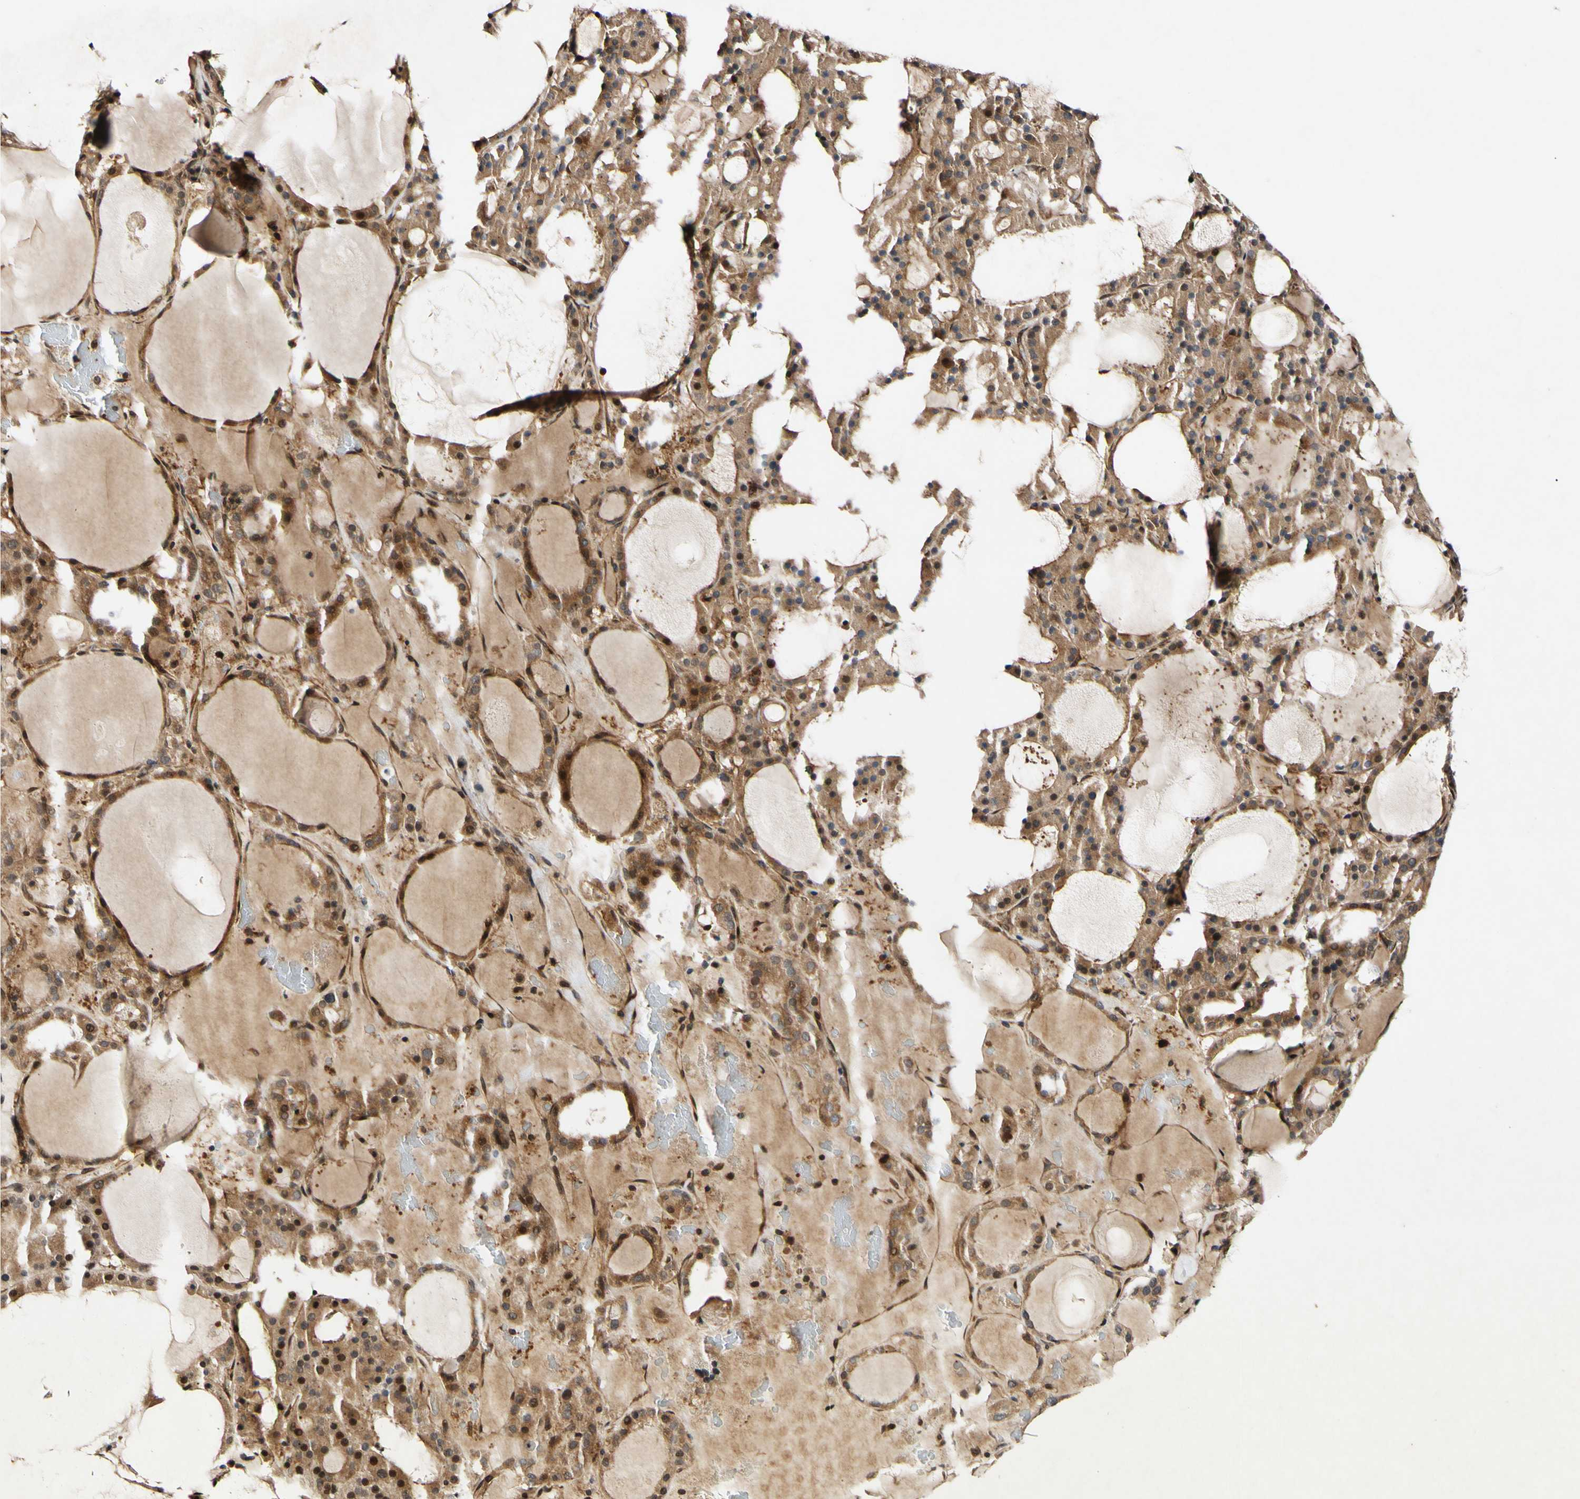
{"staining": {"intensity": "moderate", "quantity": ">75%", "location": "cytoplasmic/membranous"}, "tissue": "thyroid gland", "cell_type": "Glandular cells", "image_type": "normal", "snomed": [{"axis": "morphology", "description": "Normal tissue, NOS"}, {"axis": "morphology", "description": "Carcinoma, NOS"}, {"axis": "topography", "description": "Thyroid gland"}], "caption": "Immunohistochemical staining of normal thyroid gland demonstrates medium levels of moderate cytoplasmic/membranous expression in approximately >75% of glandular cells. The protein of interest is stained brown, and the nuclei are stained in blue (DAB IHC with brightfield microscopy, high magnification).", "gene": "CSNK1E", "patient": {"sex": "female", "age": 86}}